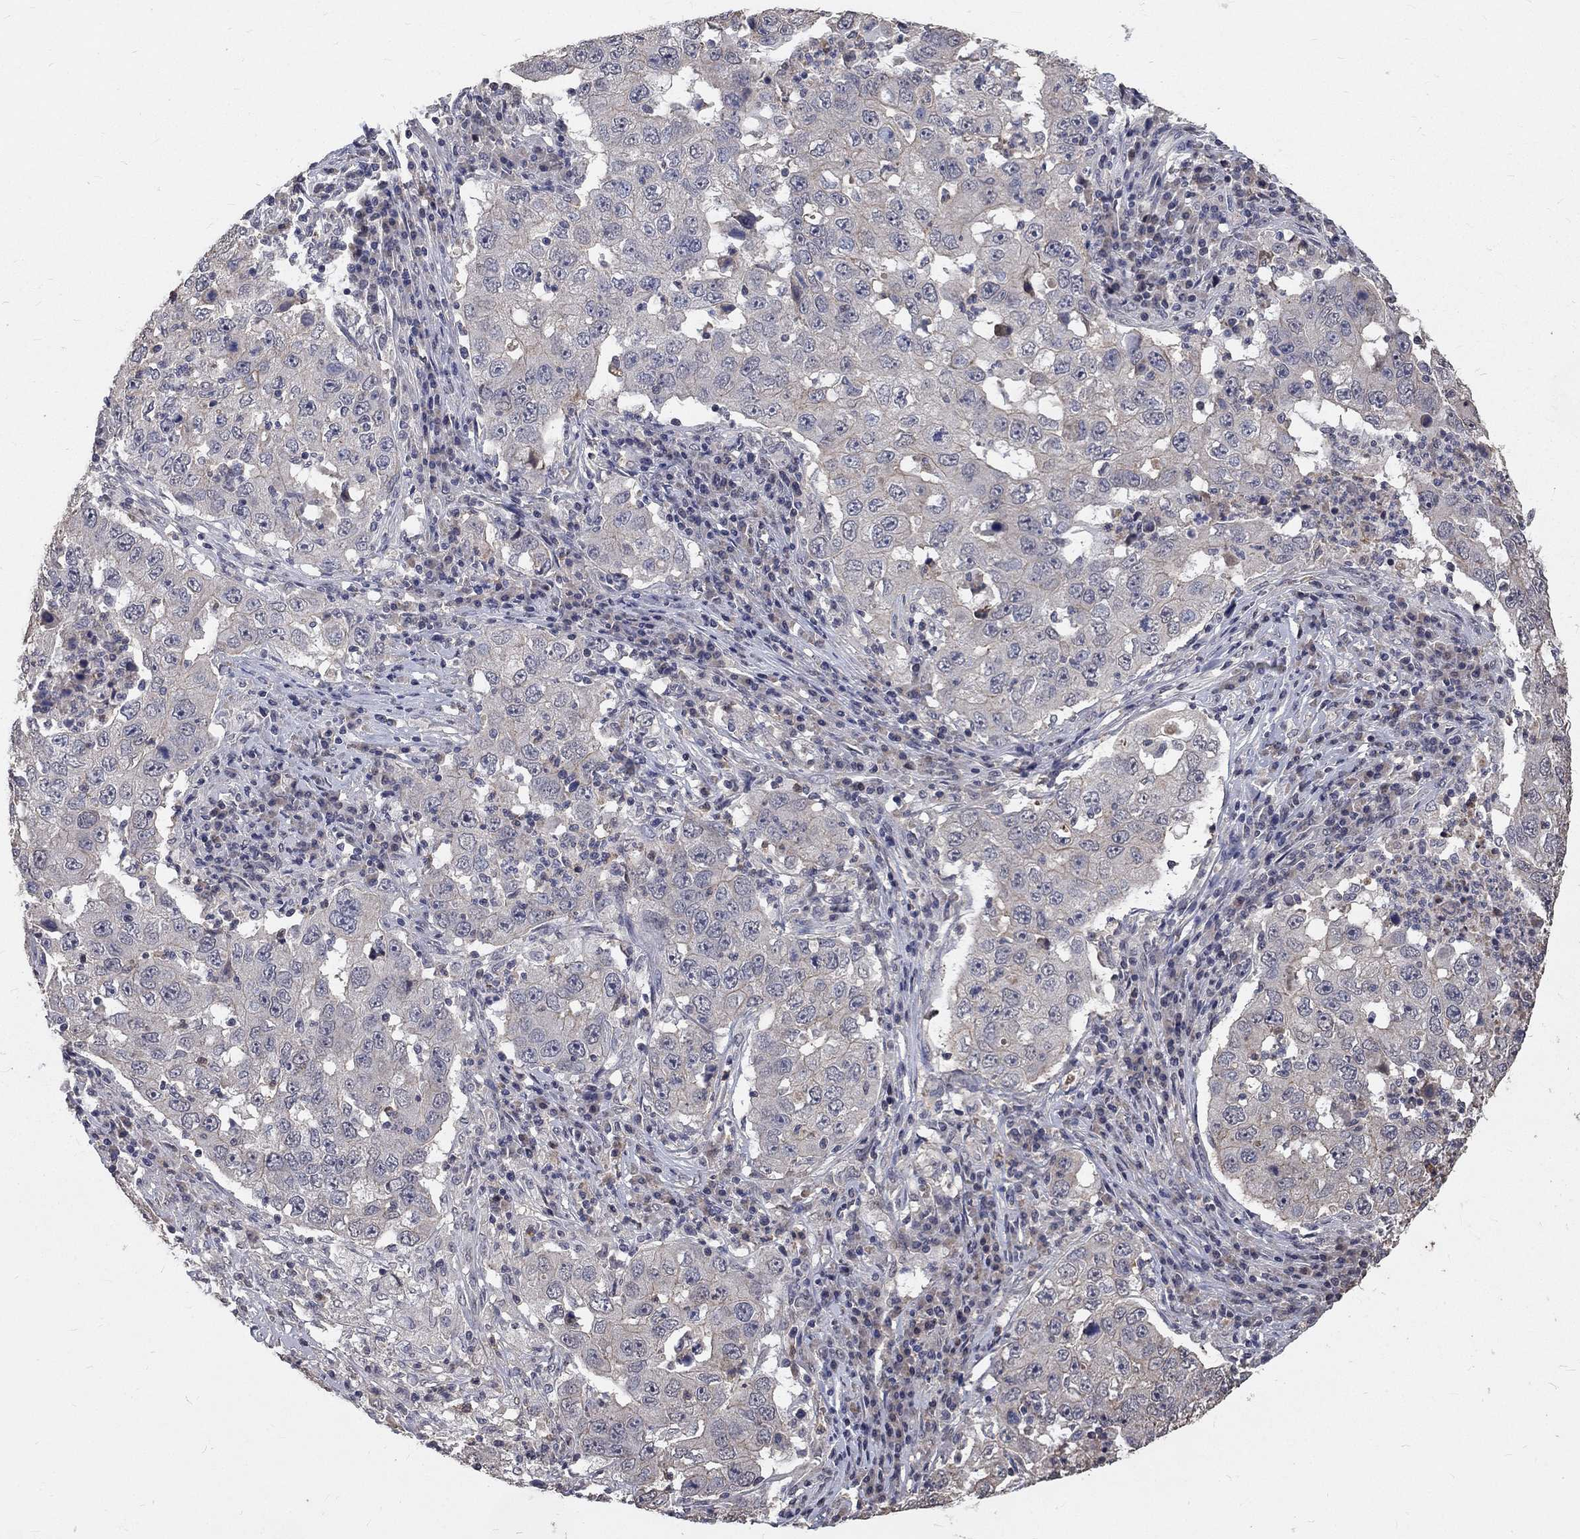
{"staining": {"intensity": "negative", "quantity": "none", "location": "none"}, "tissue": "lung cancer", "cell_type": "Tumor cells", "image_type": "cancer", "snomed": [{"axis": "morphology", "description": "Adenocarcinoma, NOS"}, {"axis": "topography", "description": "Lung"}], "caption": "Micrograph shows no protein expression in tumor cells of lung cancer tissue. (Immunohistochemistry, brightfield microscopy, high magnification).", "gene": "CHST5", "patient": {"sex": "male", "age": 73}}